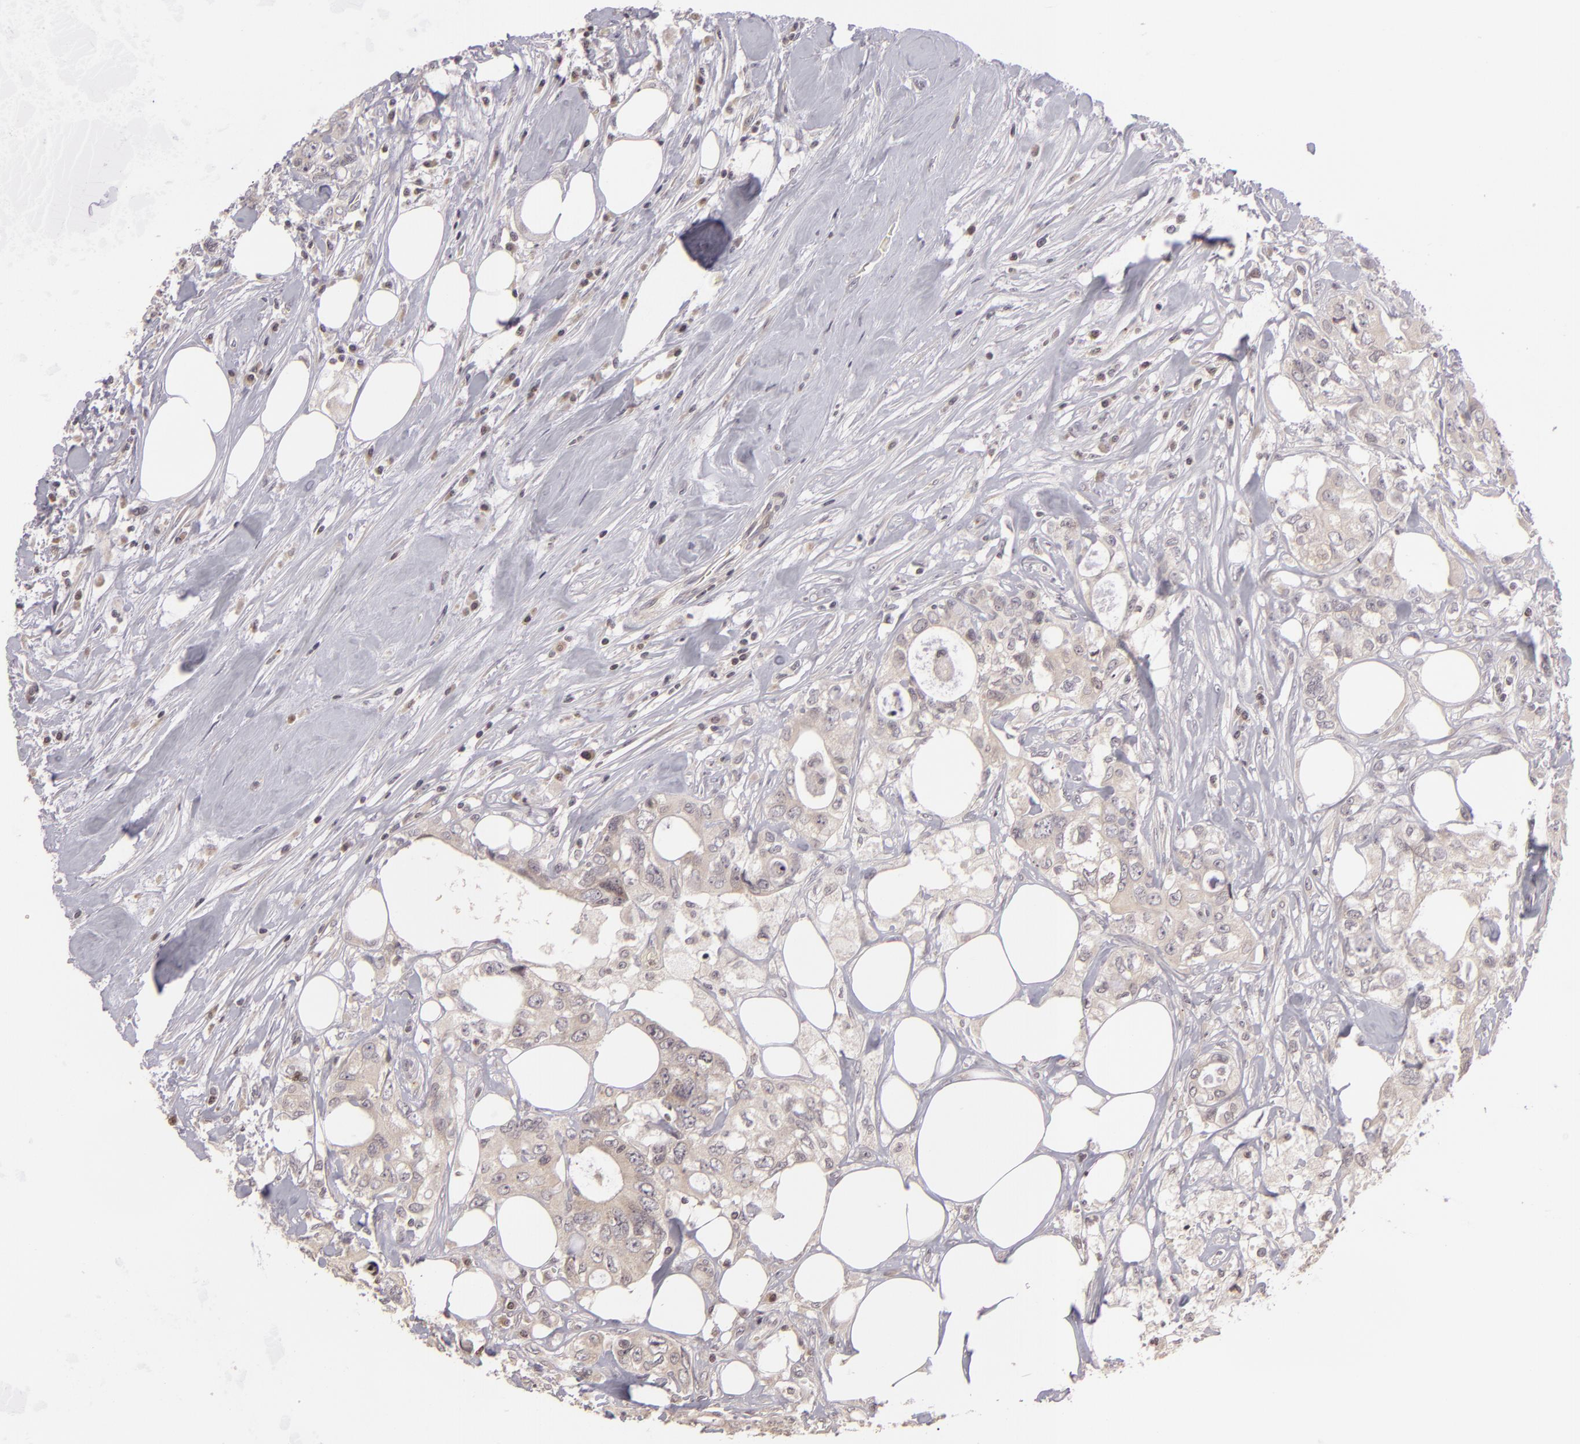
{"staining": {"intensity": "negative", "quantity": "none", "location": "none"}, "tissue": "colorectal cancer", "cell_type": "Tumor cells", "image_type": "cancer", "snomed": [{"axis": "morphology", "description": "Adenocarcinoma, NOS"}, {"axis": "topography", "description": "Rectum"}], "caption": "The image demonstrates no significant expression in tumor cells of colorectal adenocarcinoma. The staining is performed using DAB brown chromogen with nuclei counter-stained in using hematoxylin.", "gene": "AKAP6", "patient": {"sex": "female", "age": 57}}